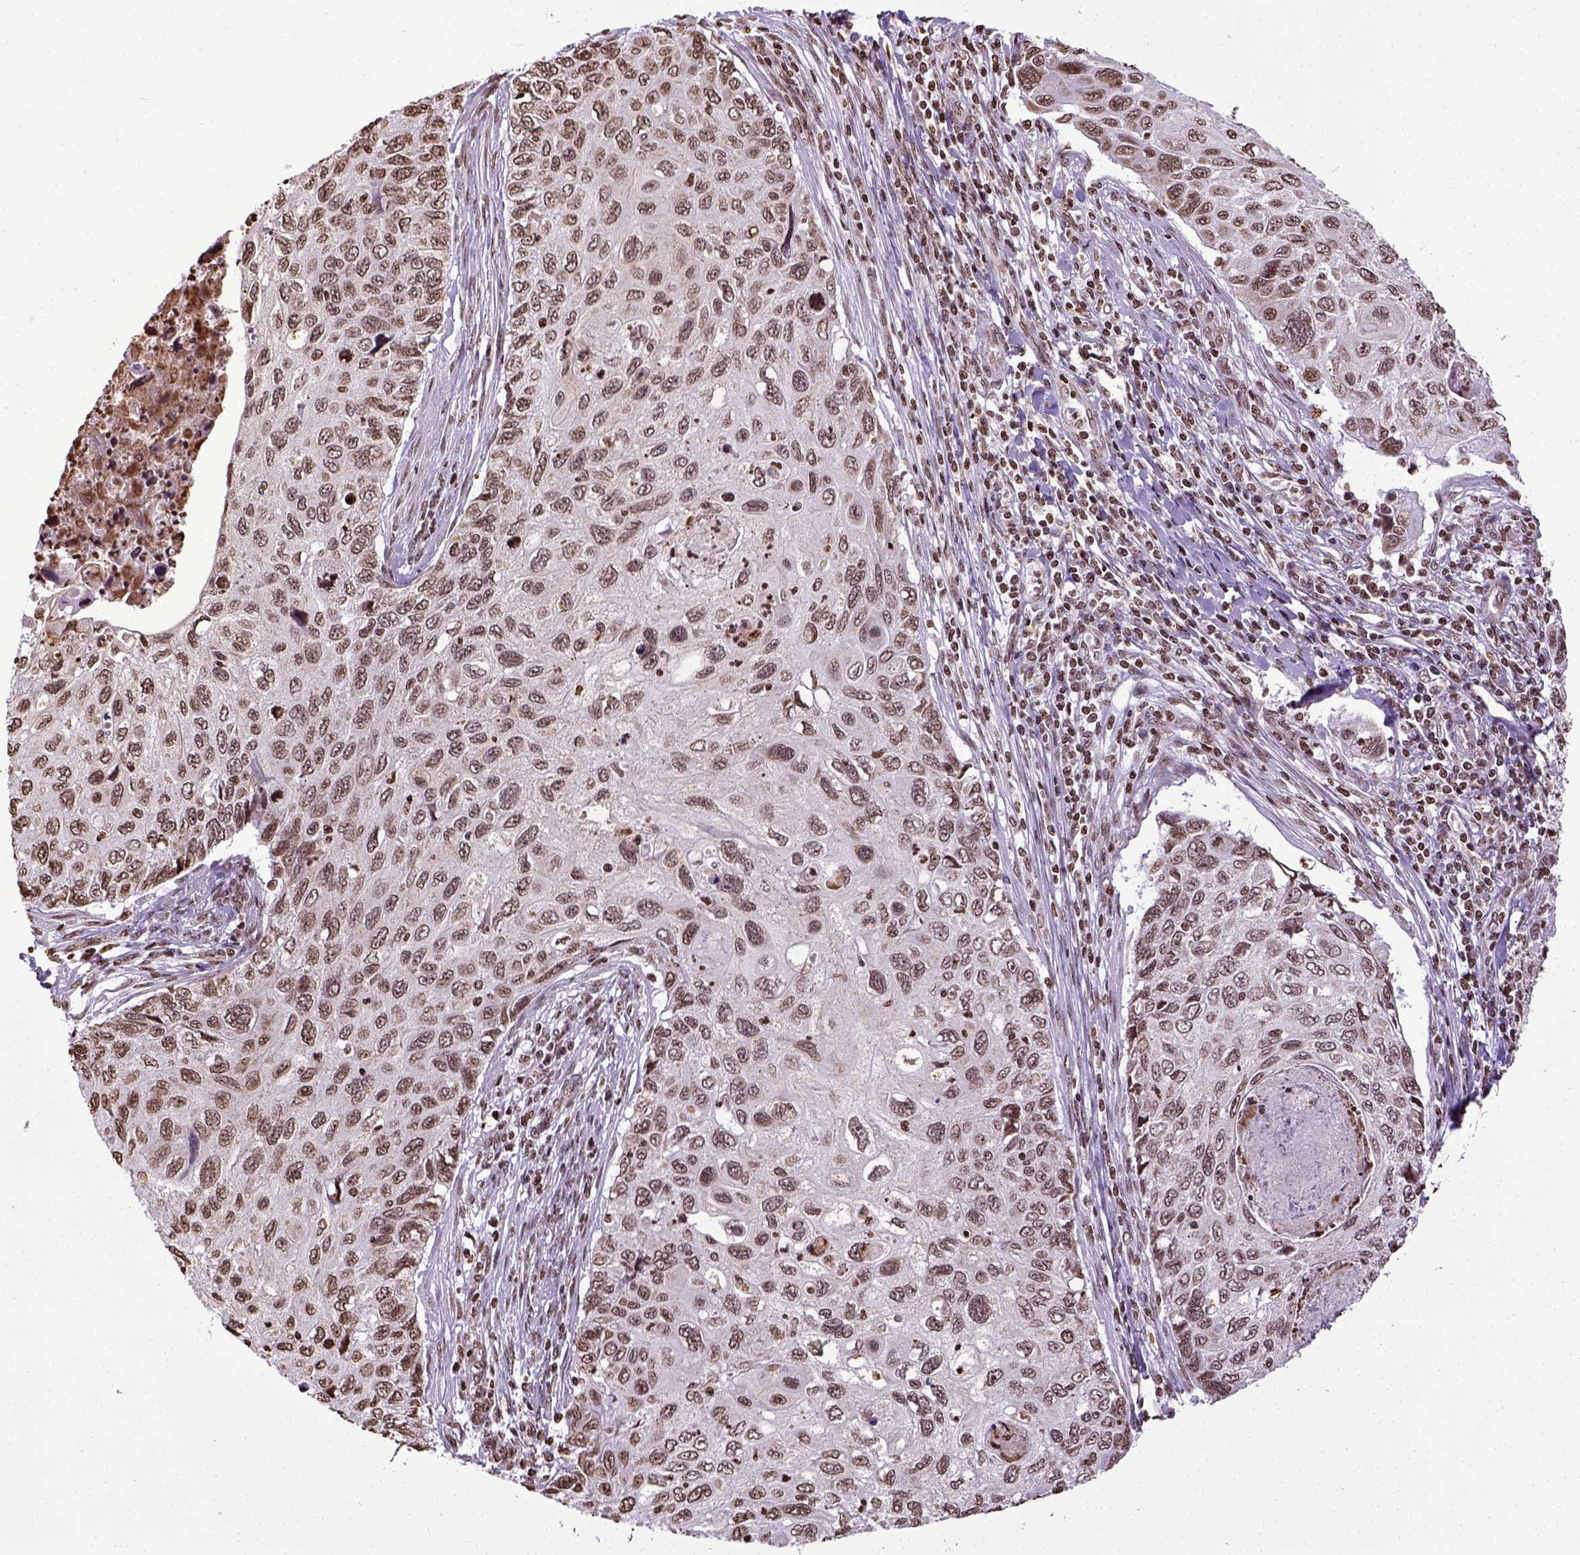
{"staining": {"intensity": "moderate", "quantity": ">75%", "location": "nuclear"}, "tissue": "cervical cancer", "cell_type": "Tumor cells", "image_type": "cancer", "snomed": [{"axis": "morphology", "description": "Squamous cell carcinoma, NOS"}, {"axis": "topography", "description": "Cervix"}], "caption": "Brown immunohistochemical staining in human cervical cancer reveals moderate nuclear expression in about >75% of tumor cells. The staining was performed using DAB, with brown indicating positive protein expression. Nuclei are stained blue with hematoxylin.", "gene": "ZNF75D", "patient": {"sex": "female", "age": 70}}